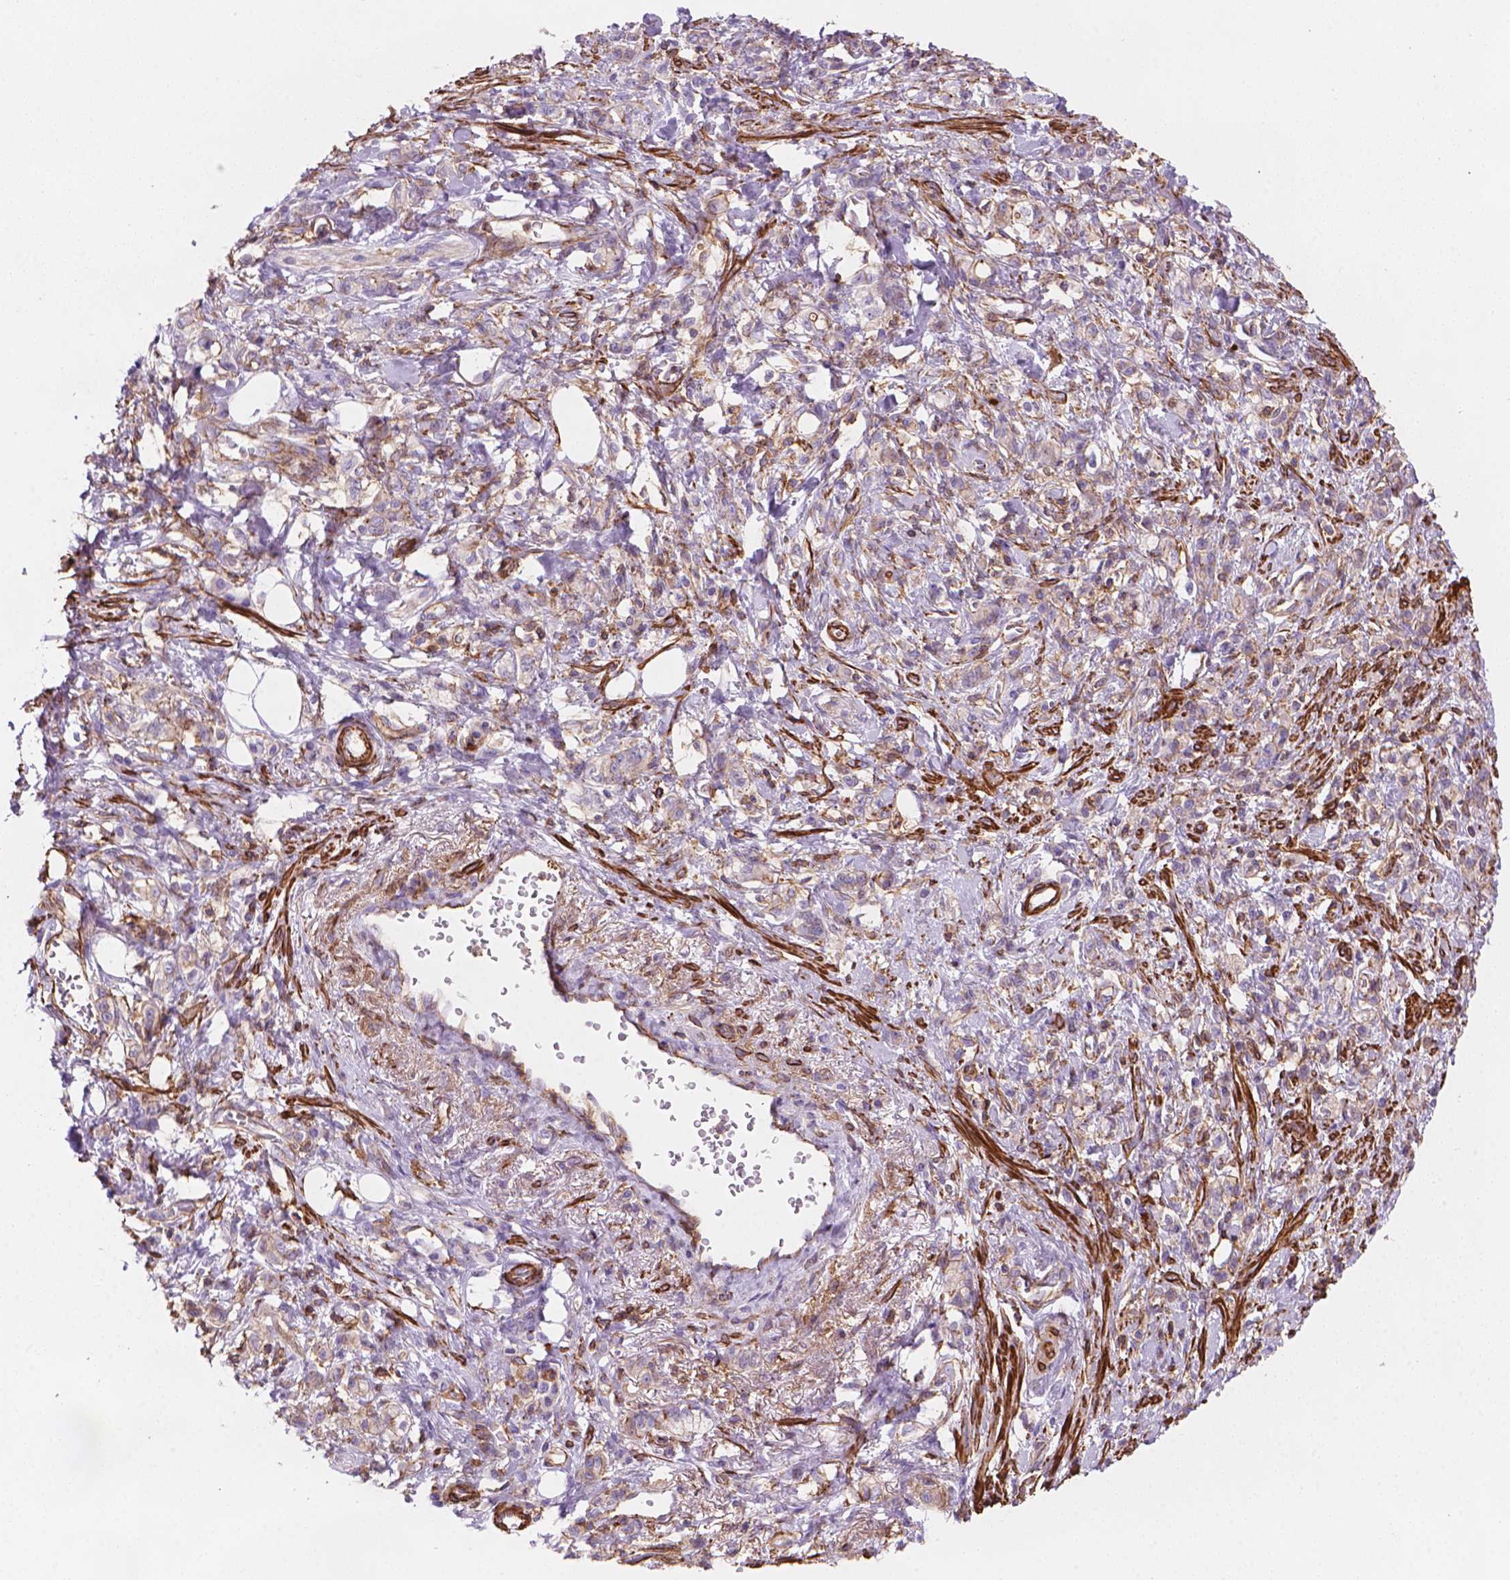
{"staining": {"intensity": "negative", "quantity": "none", "location": "none"}, "tissue": "stomach cancer", "cell_type": "Tumor cells", "image_type": "cancer", "snomed": [{"axis": "morphology", "description": "Adenocarcinoma, NOS"}, {"axis": "topography", "description": "Stomach"}], "caption": "Immunohistochemical staining of stomach cancer (adenocarcinoma) exhibits no significant positivity in tumor cells. (DAB (3,3'-diaminobenzidine) immunohistochemistry visualized using brightfield microscopy, high magnification).", "gene": "PATJ", "patient": {"sex": "male", "age": 77}}